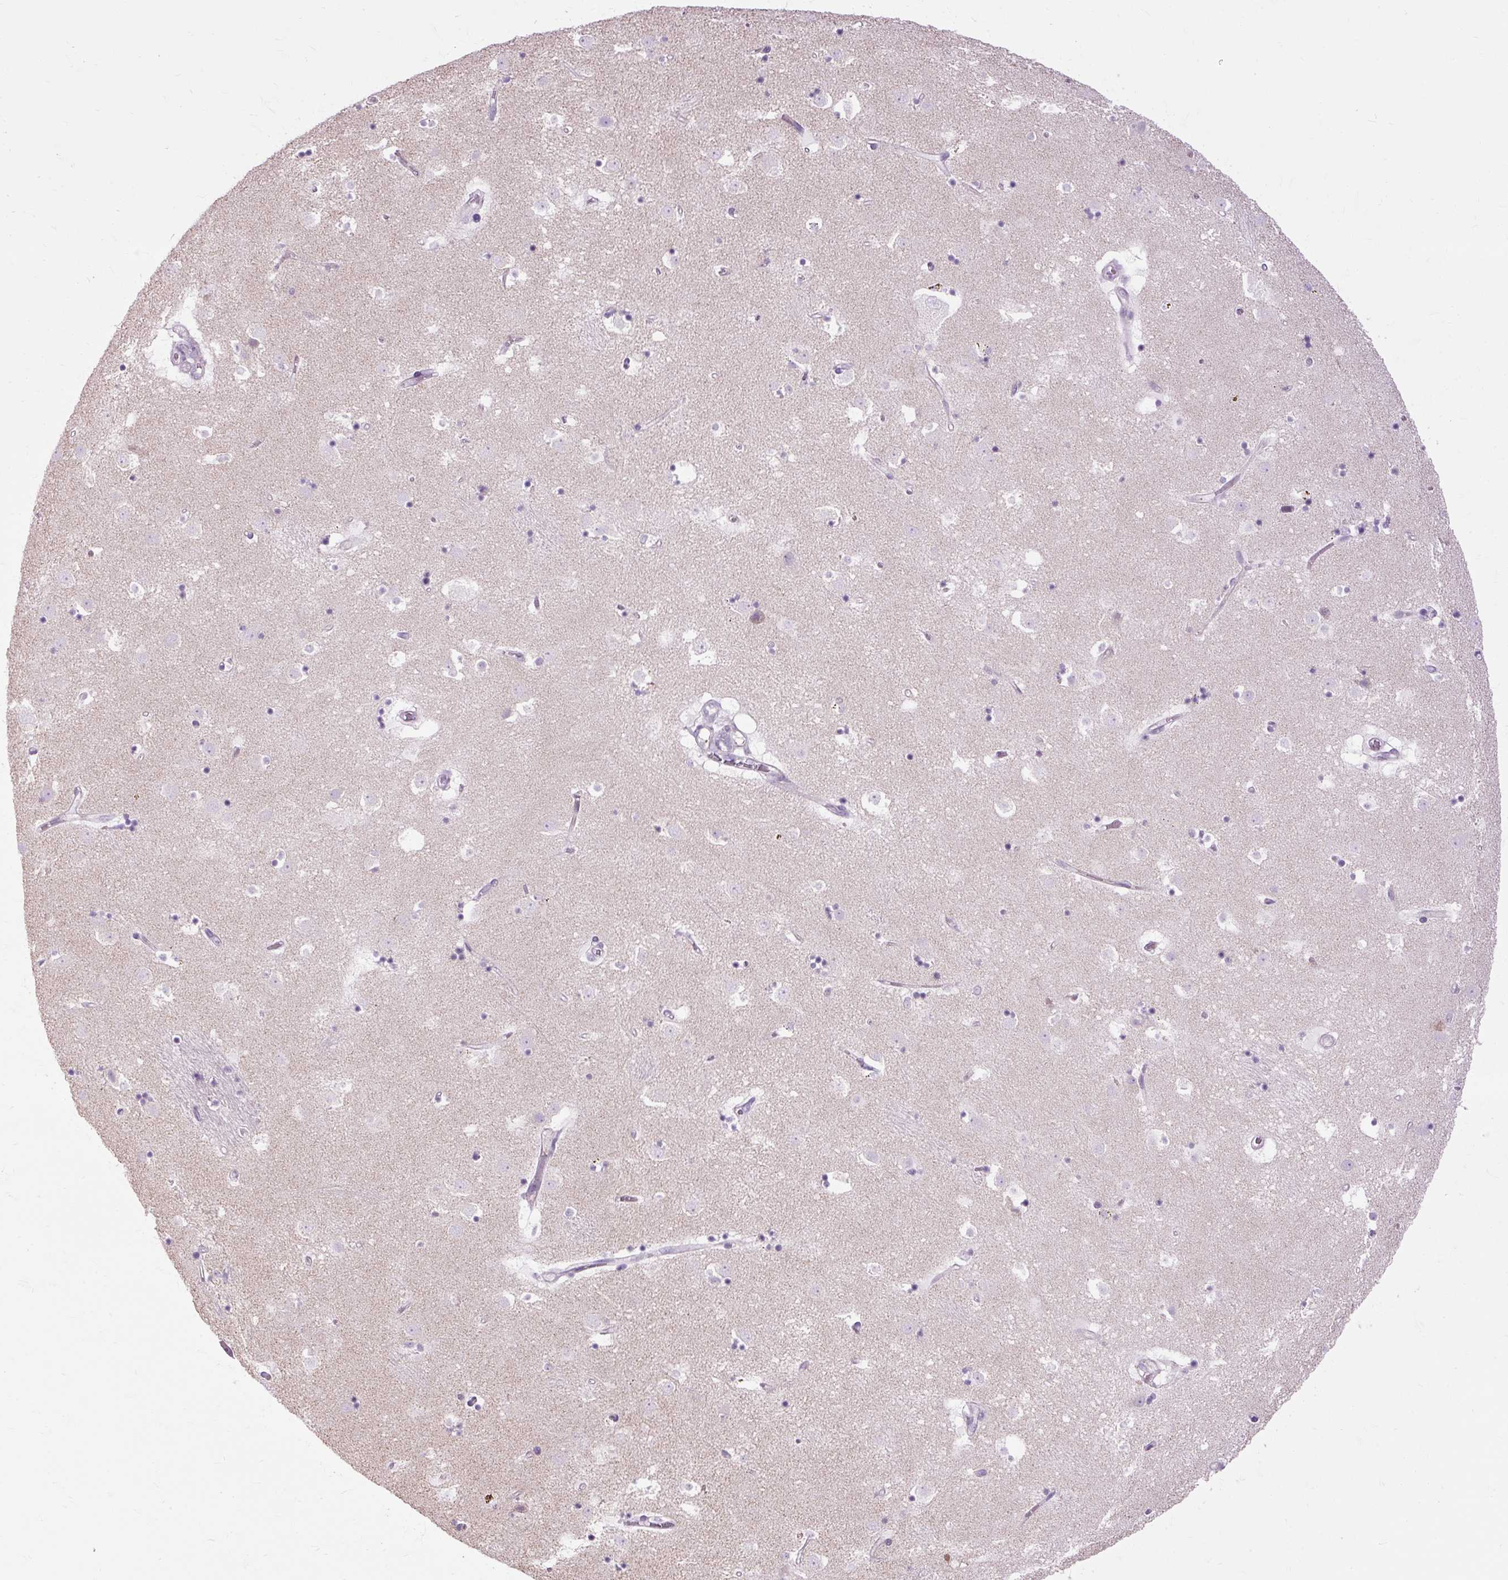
{"staining": {"intensity": "negative", "quantity": "none", "location": "none"}, "tissue": "caudate", "cell_type": "Glial cells", "image_type": "normal", "snomed": [{"axis": "morphology", "description": "Normal tissue, NOS"}, {"axis": "topography", "description": "Lateral ventricle wall"}], "caption": "A histopathology image of caudate stained for a protein shows no brown staining in glial cells.", "gene": "ARRDC2", "patient": {"sex": "male", "age": 58}}